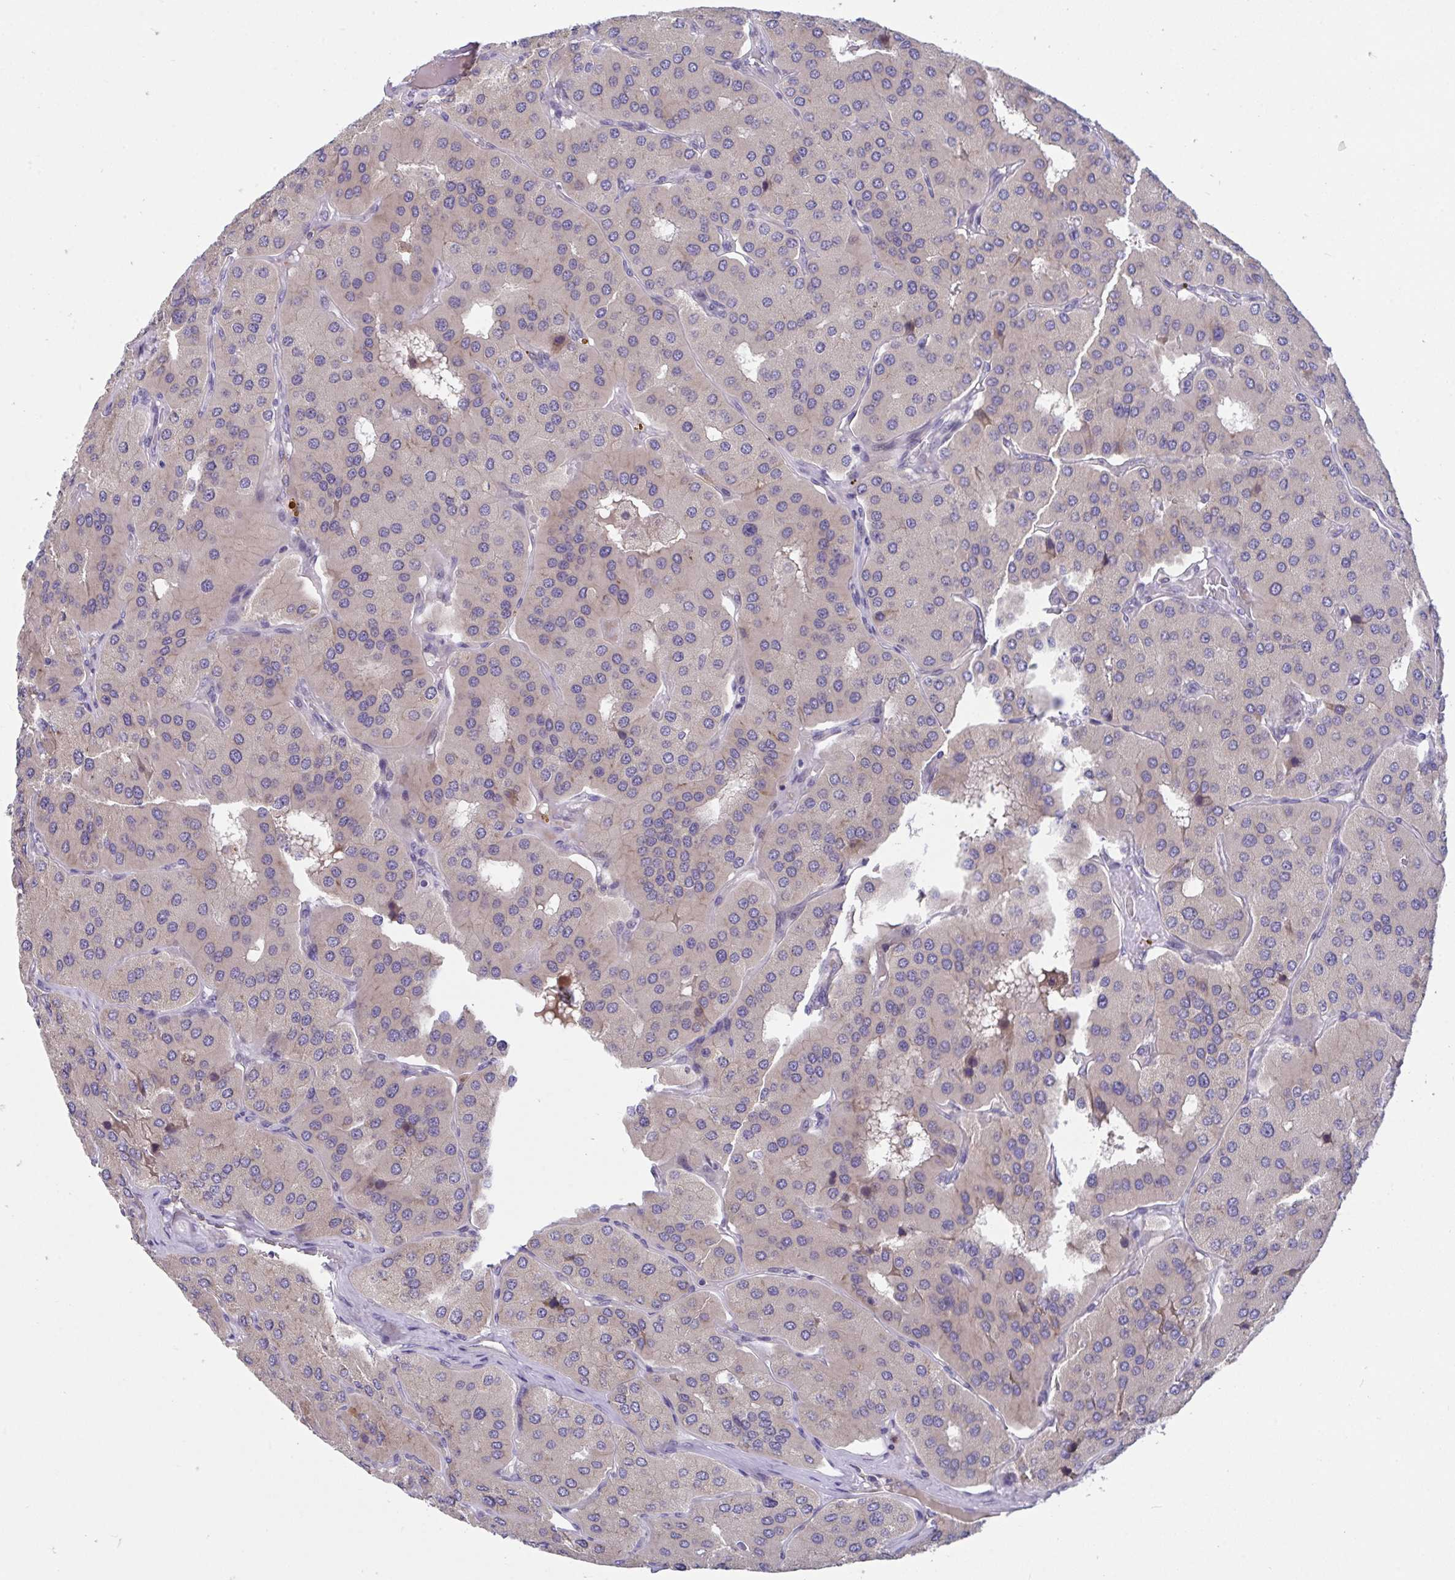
{"staining": {"intensity": "weak", "quantity": "<25%", "location": "cytoplasmic/membranous"}, "tissue": "parathyroid gland", "cell_type": "Glandular cells", "image_type": "normal", "snomed": [{"axis": "morphology", "description": "Normal tissue, NOS"}, {"axis": "morphology", "description": "Adenoma, NOS"}, {"axis": "topography", "description": "Parathyroid gland"}], "caption": "Glandular cells are negative for protein expression in benign human parathyroid gland. (Brightfield microscopy of DAB immunohistochemistry at high magnification).", "gene": "SUSD4", "patient": {"sex": "female", "age": 86}}